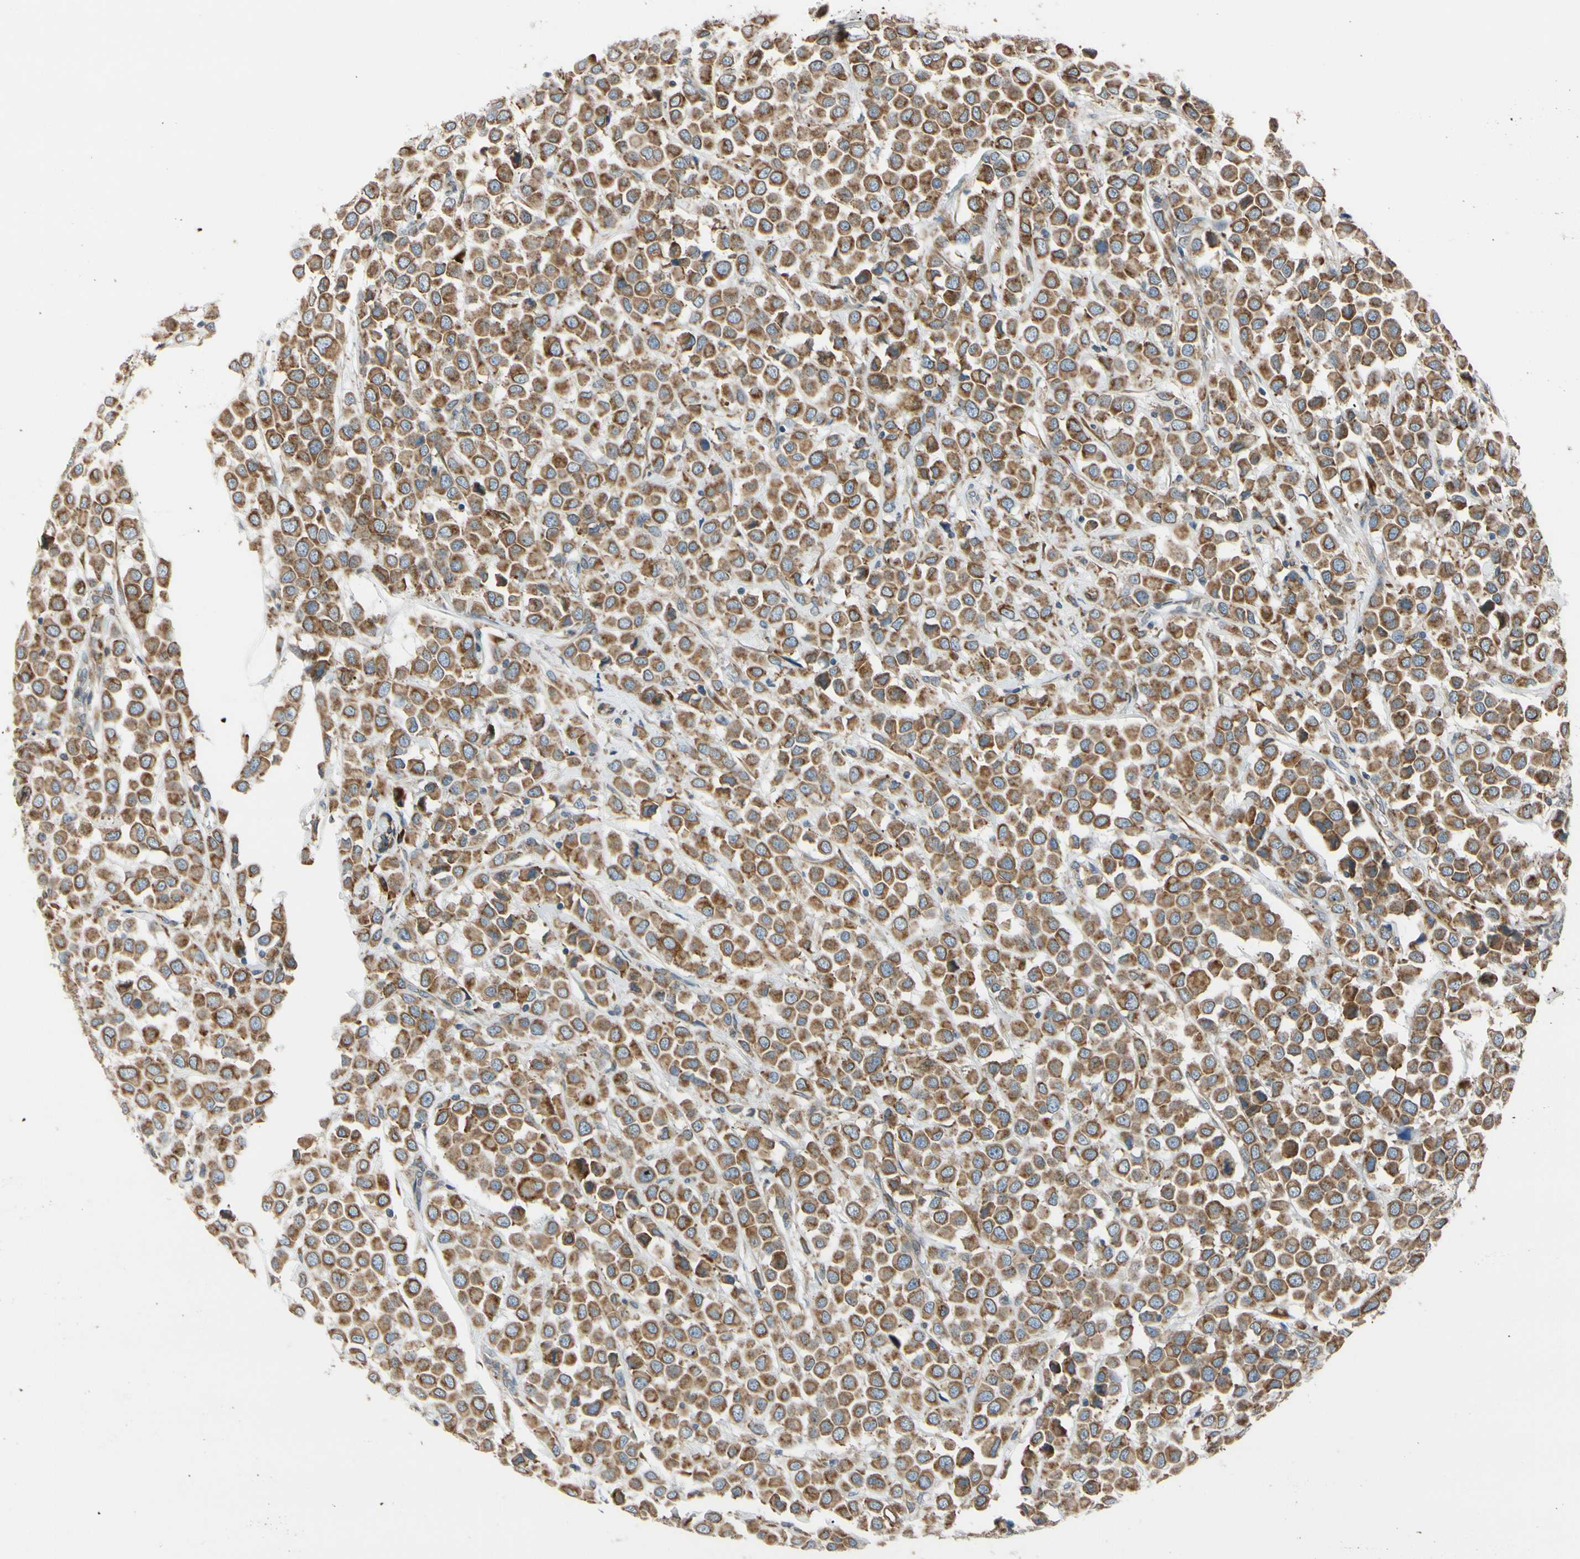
{"staining": {"intensity": "moderate", "quantity": ">75%", "location": "cytoplasmic/membranous"}, "tissue": "breast cancer", "cell_type": "Tumor cells", "image_type": "cancer", "snomed": [{"axis": "morphology", "description": "Duct carcinoma"}, {"axis": "topography", "description": "Breast"}], "caption": "Protein analysis of breast cancer tissue displays moderate cytoplasmic/membranous positivity in approximately >75% of tumor cells.", "gene": "RPN2", "patient": {"sex": "female", "age": 61}}